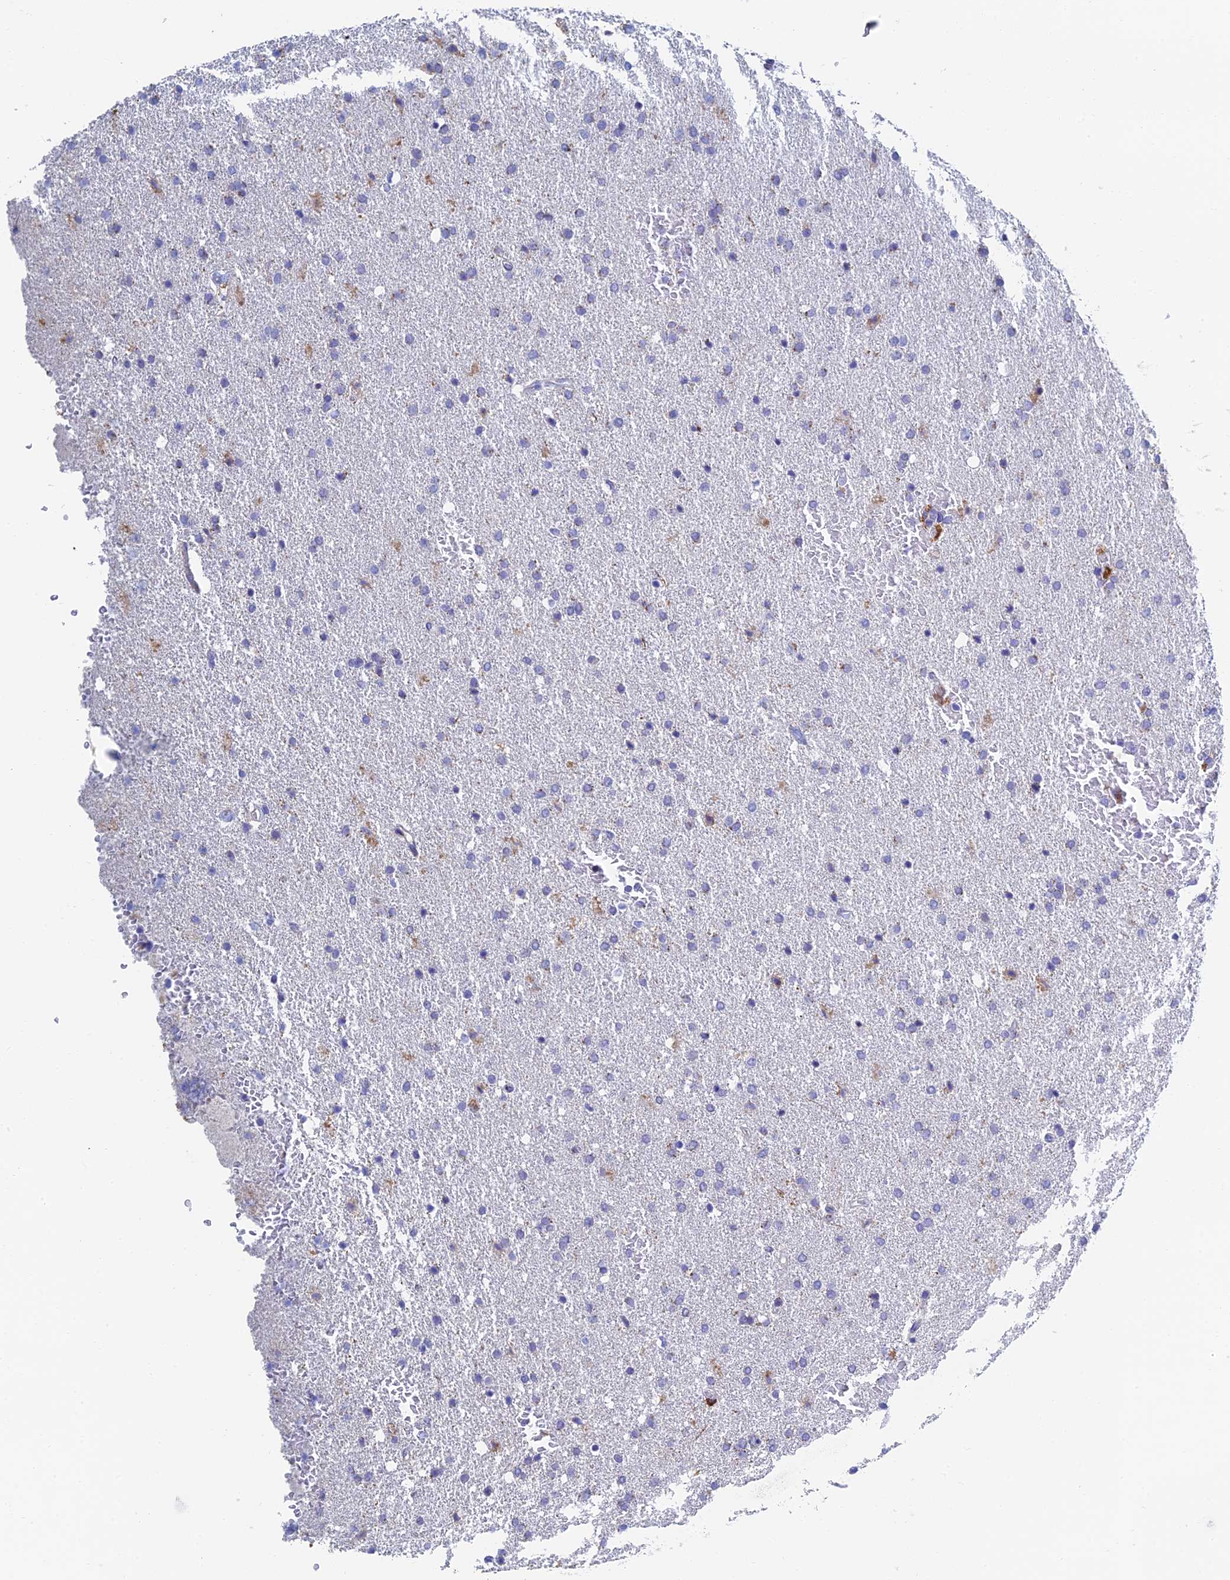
{"staining": {"intensity": "negative", "quantity": "none", "location": "none"}, "tissue": "glioma", "cell_type": "Tumor cells", "image_type": "cancer", "snomed": [{"axis": "morphology", "description": "Glioma, malignant, High grade"}, {"axis": "topography", "description": "Brain"}], "caption": "Tumor cells show no significant positivity in glioma. (DAB immunohistochemistry visualized using brightfield microscopy, high magnification).", "gene": "RPGRIP1L", "patient": {"sex": "male", "age": 72}}